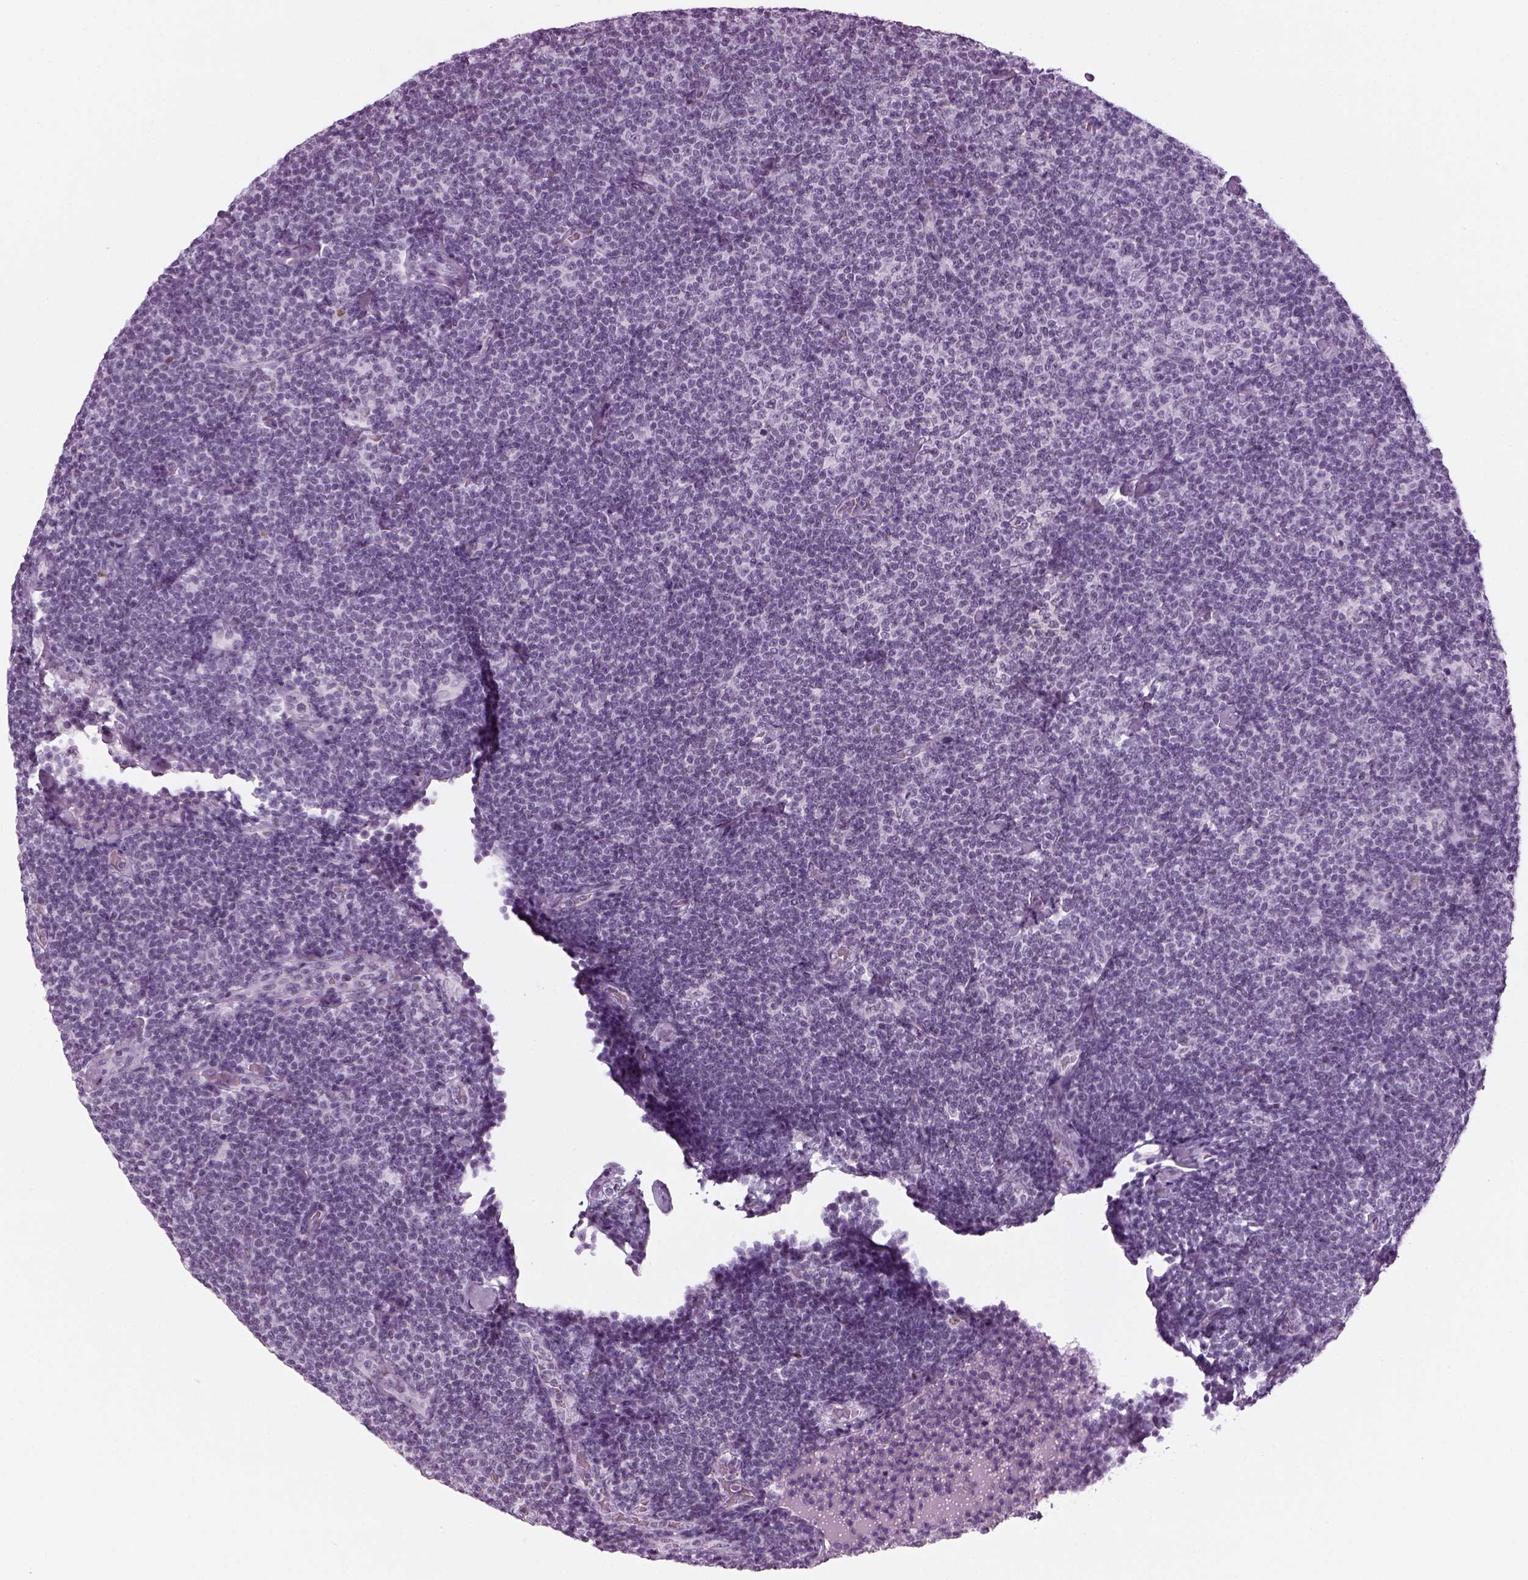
{"staining": {"intensity": "negative", "quantity": "none", "location": "none"}, "tissue": "lymphoma", "cell_type": "Tumor cells", "image_type": "cancer", "snomed": [{"axis": "morphology", "description": "Malignant lymphoma, non-Hodgkin's type, Low grade"}, {"axis": "topography", "description": "Lymph node"}], "caption": "This is an immunohistochemistry image of human lymphoma. There is no staining in tumor cells.", "gene": "KCNG2", "patient": {"sex": "male", "age": 81}}